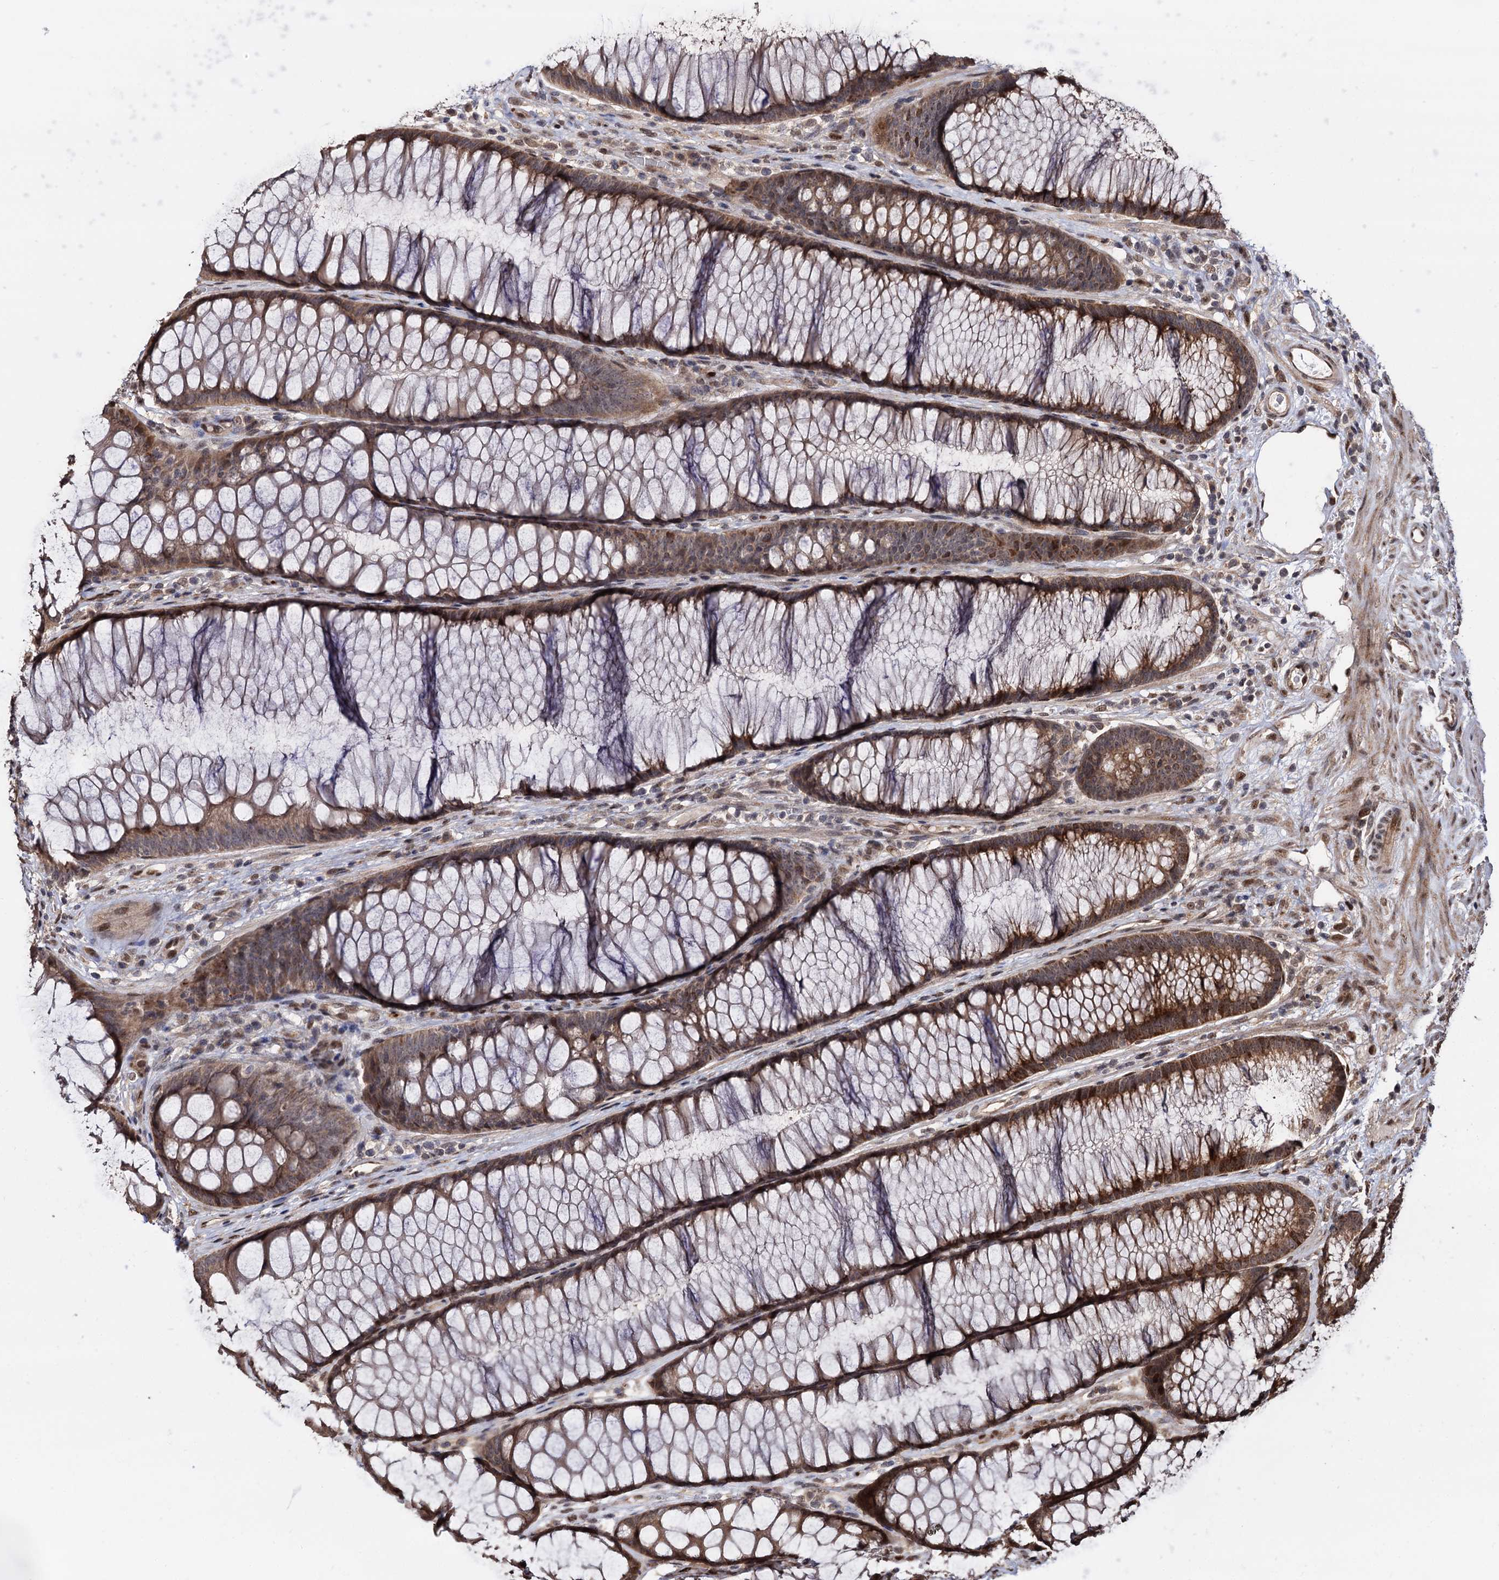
{"staining": {"intensity": "moderate", "quantity": ">75%", "location": "cytoplasmic/membranous,nuclear"}, "tissue": "colon", "cell_type": "Endothelial cells", "image_type": "normal", "snomed": [{"axis": "morphology", "description": "Normal tissue, NOS"}, {"axis": "topography", "description": "Colon"}], "caption": "High-power microscopy captured an immunohistochemistry (IHC) photomicrograph of benign colon, revealing moderate cytoplasmic/membranous,nuclear staining in about >75% of endothelial cells. (IHC, brightfield microscopy, high magnification).", "gene": "PIGB", "patient": {"sex": "female", "age": 82}}